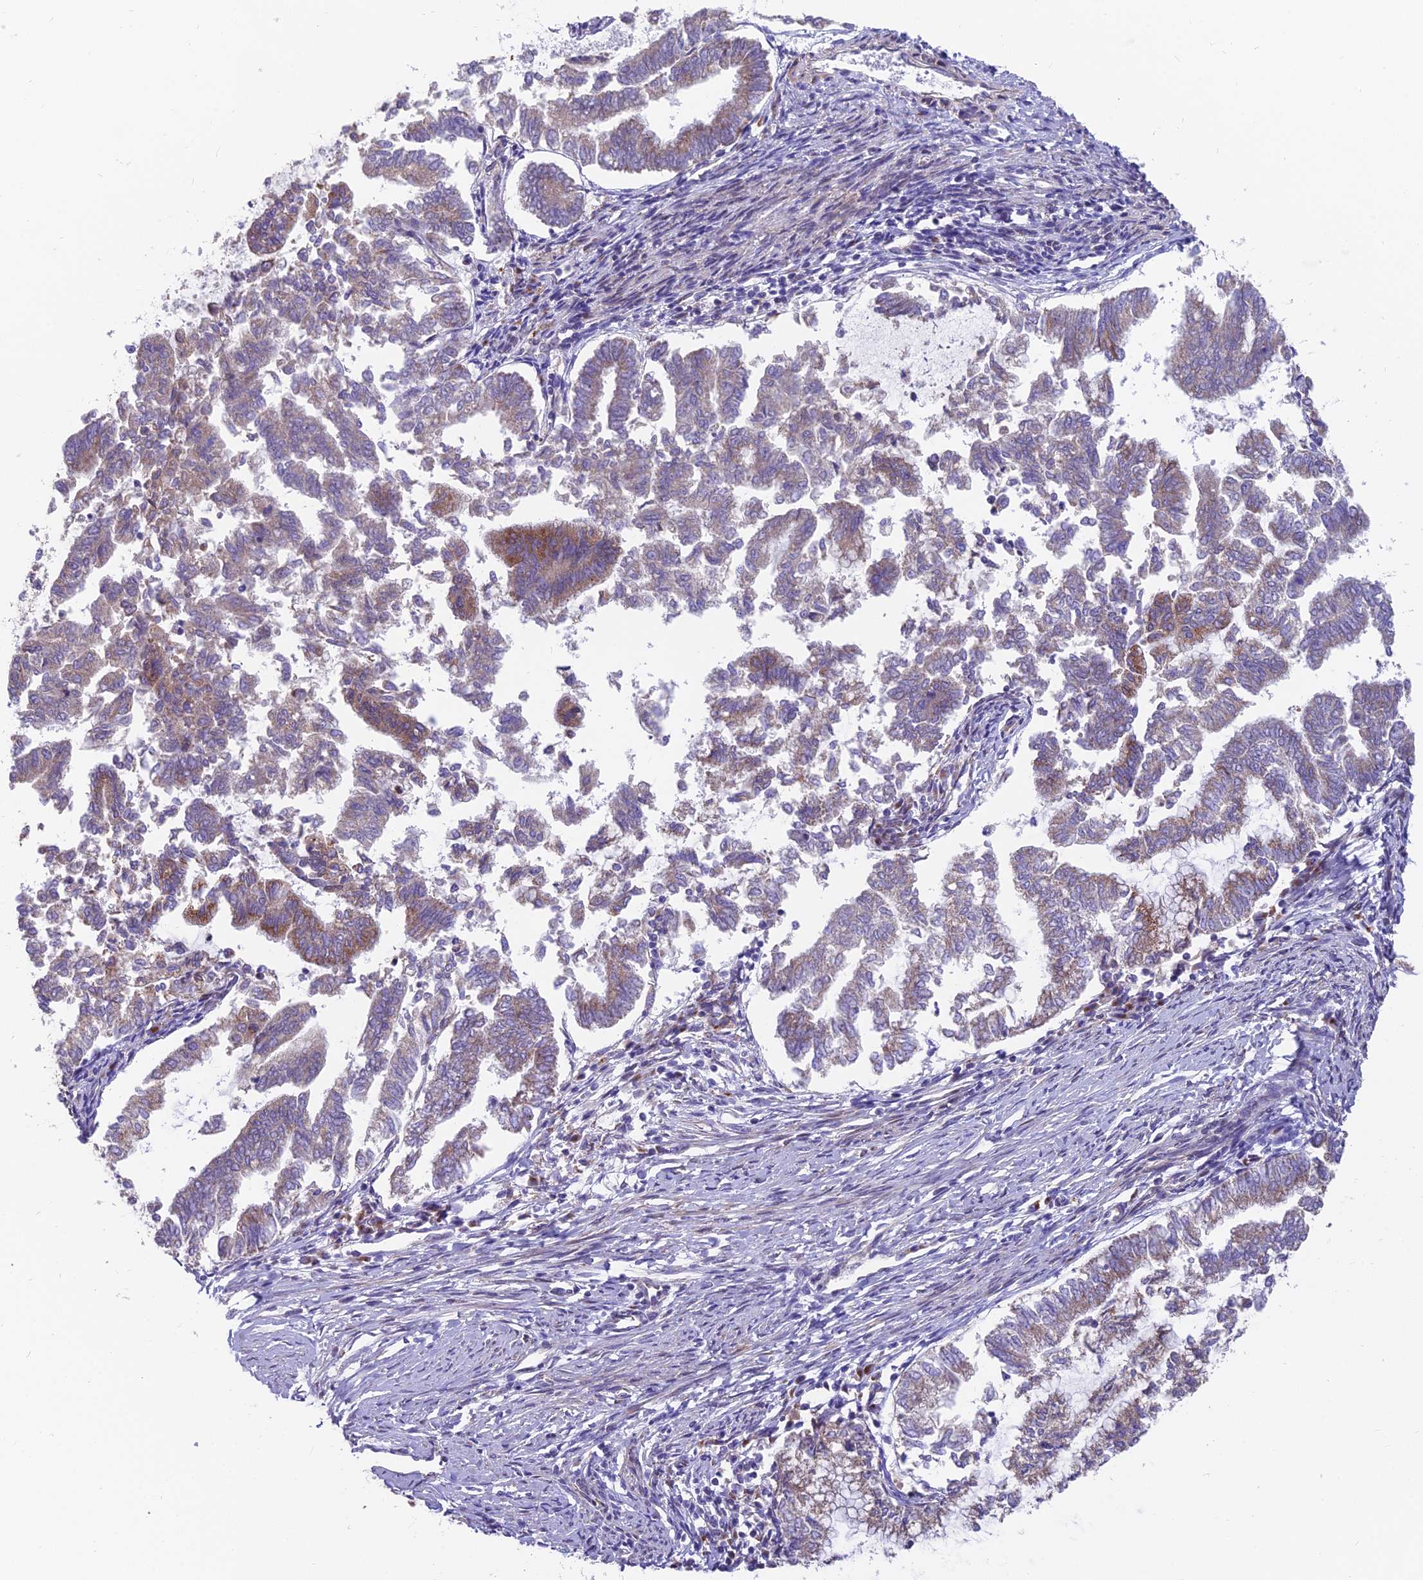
{"staining": {"intensity": "moderate", "quantity": "<25%", "location": "cytoplasmic/membranous"}, "tissue": "endometrial cancer", "cell_type": "Tumor cells", "image_type": "cancer", "snomed": [{"axis": "morphology", "description": "Adenocarcinoma, NOS"}, {"axis": "topography", "description": "Endometrium"}], "caption": "An image showing moderate cytoplasmic/membranous expression in approximately <25% of tumor cells in endometrial adenocarcinoma, as visualized by brown immunohistochemical staining.", "gene": "TBC1D20", "patient": {"sex": "female", "age": 79}}